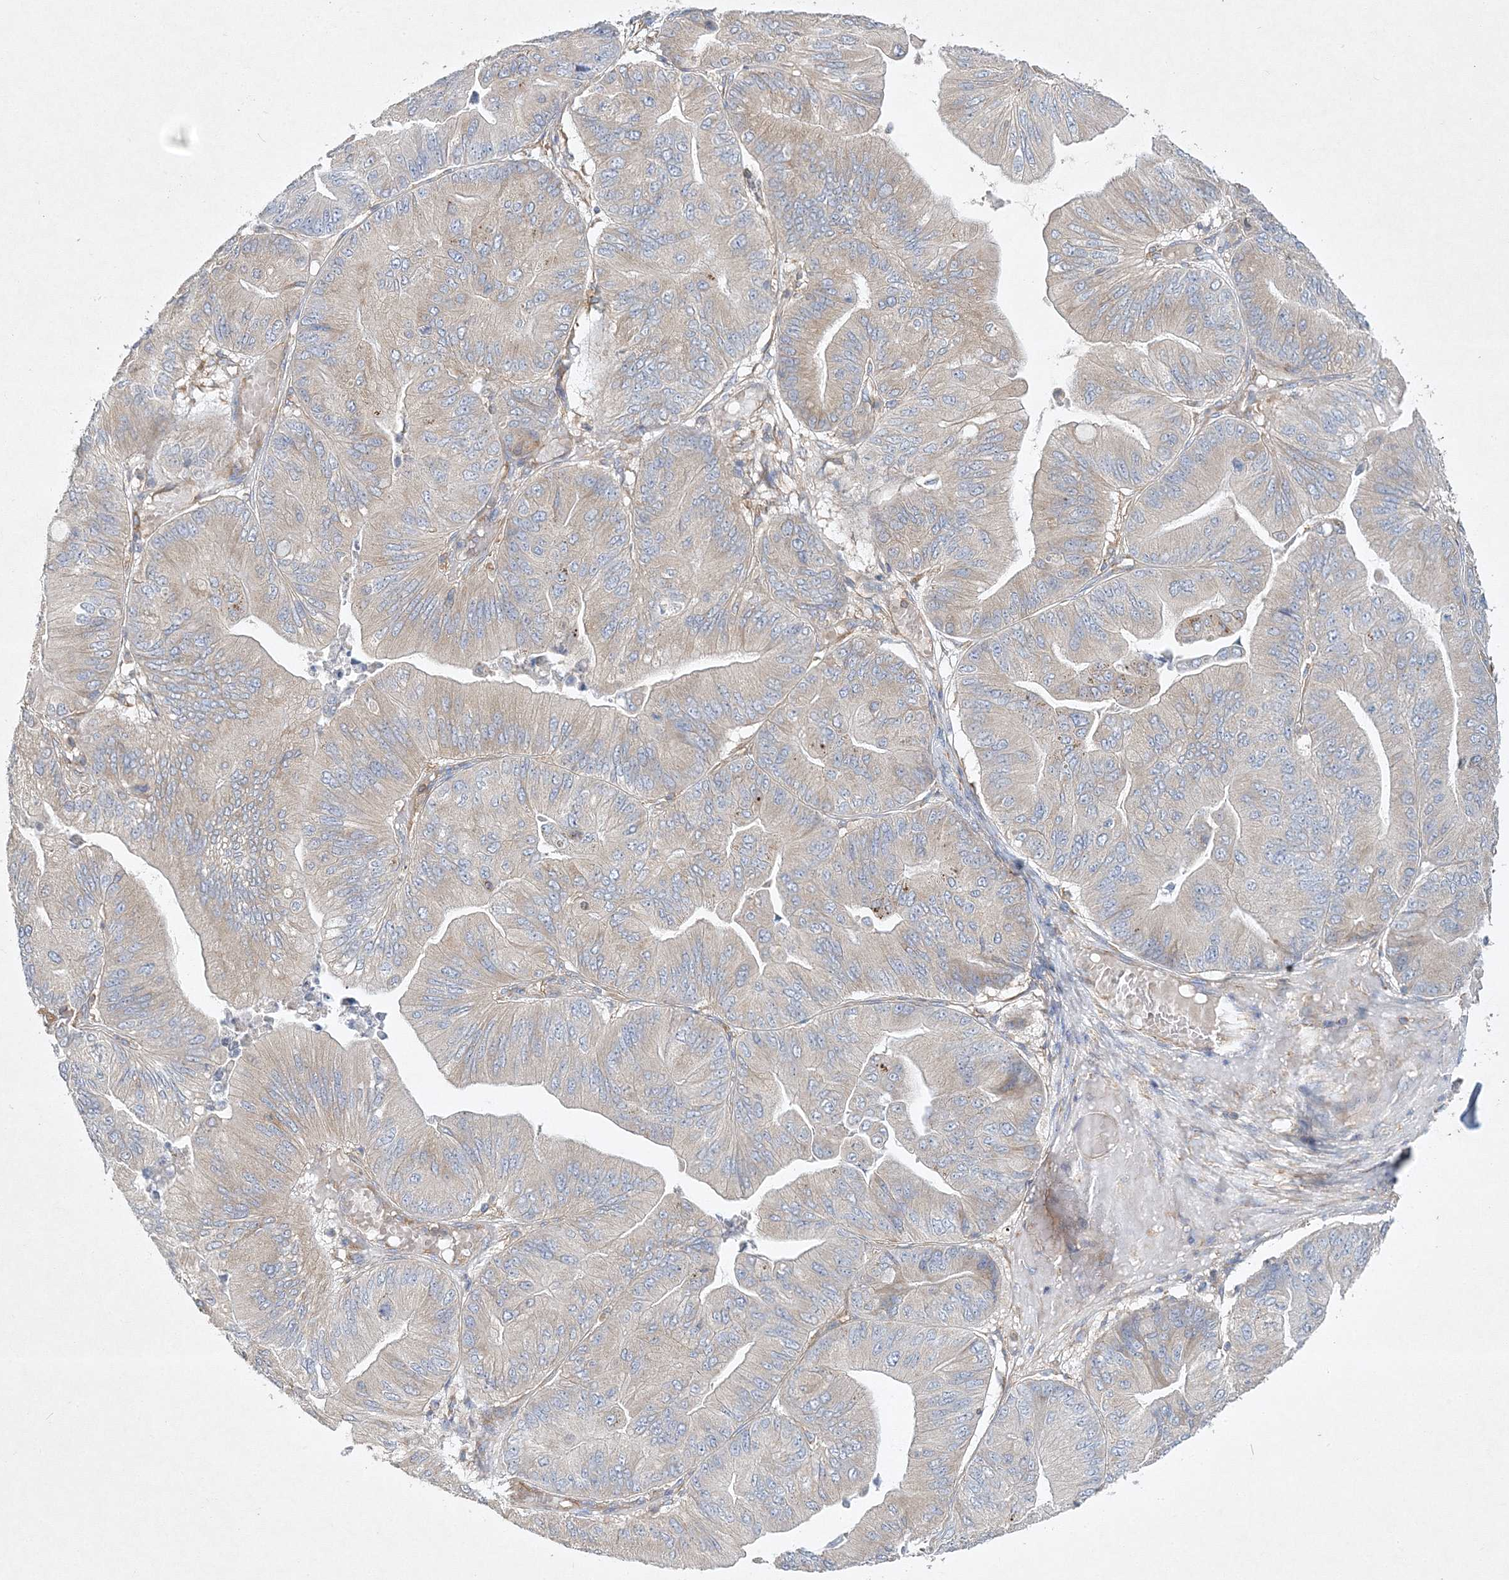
{"staining": {"intensity": "moderate", "quantity": "<25%", "location": "cytoplasmic/membranous"}, "tissue": "ovarian cancer", "cell_type": "Tumor cells", "image_type": "cancer", "snomed": [{"axis": "morphology", "description": "Cystadenocarcinoma, mucinous, NOS"}, {"axis": "topography", "description": "Ovary"}], "caption": "A brown stain shows moderate cytoplasmic/membranous staining of a protein in ovarian mucinous cystadenocarcinoma tumor cells.", "gene": "WDR37", "patient": {"sex": "female", "age": 61}}